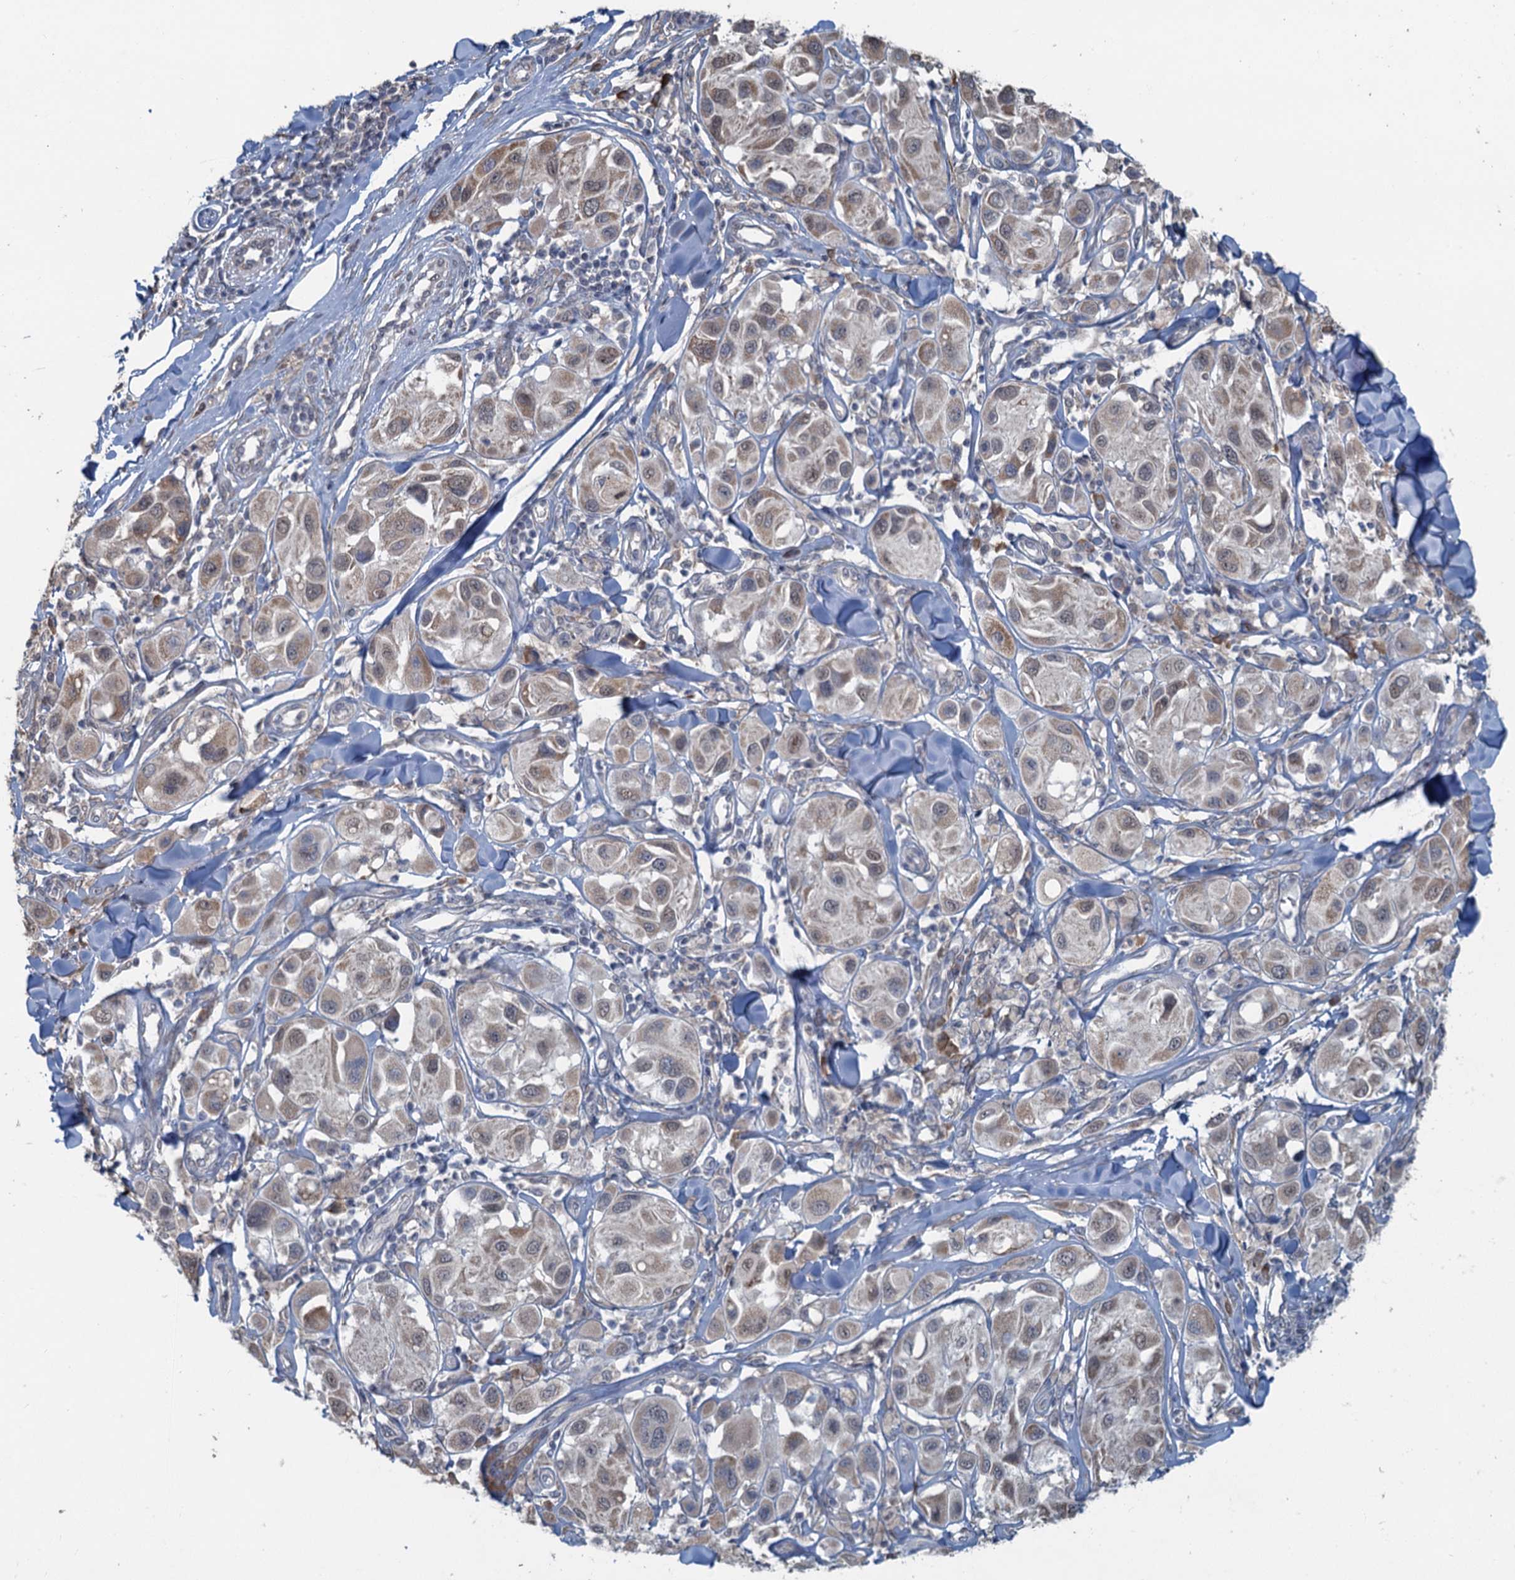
{"staining": {"intensity": "weak", "quantity": "25%-75%", "location": "cytoplasmic/membranous"}, "tissue": "melanoma", "cell_type": "Tumor cells", "image_type": "cancer", "snomed": [{"axis": "morphology", "description": "Malignant melanoma, Metastatic site"}, {"axis": "topography", "description": "Skin"}], "caption": "Immunohistochemical staining of malignant melanoma (metastatic site) displays low levels of weak cytoplasmic/membranous staining in about 25%-75% of tumor cells.", "gene": "TEX35", "patient": {"sex": "male", "age": 41}}